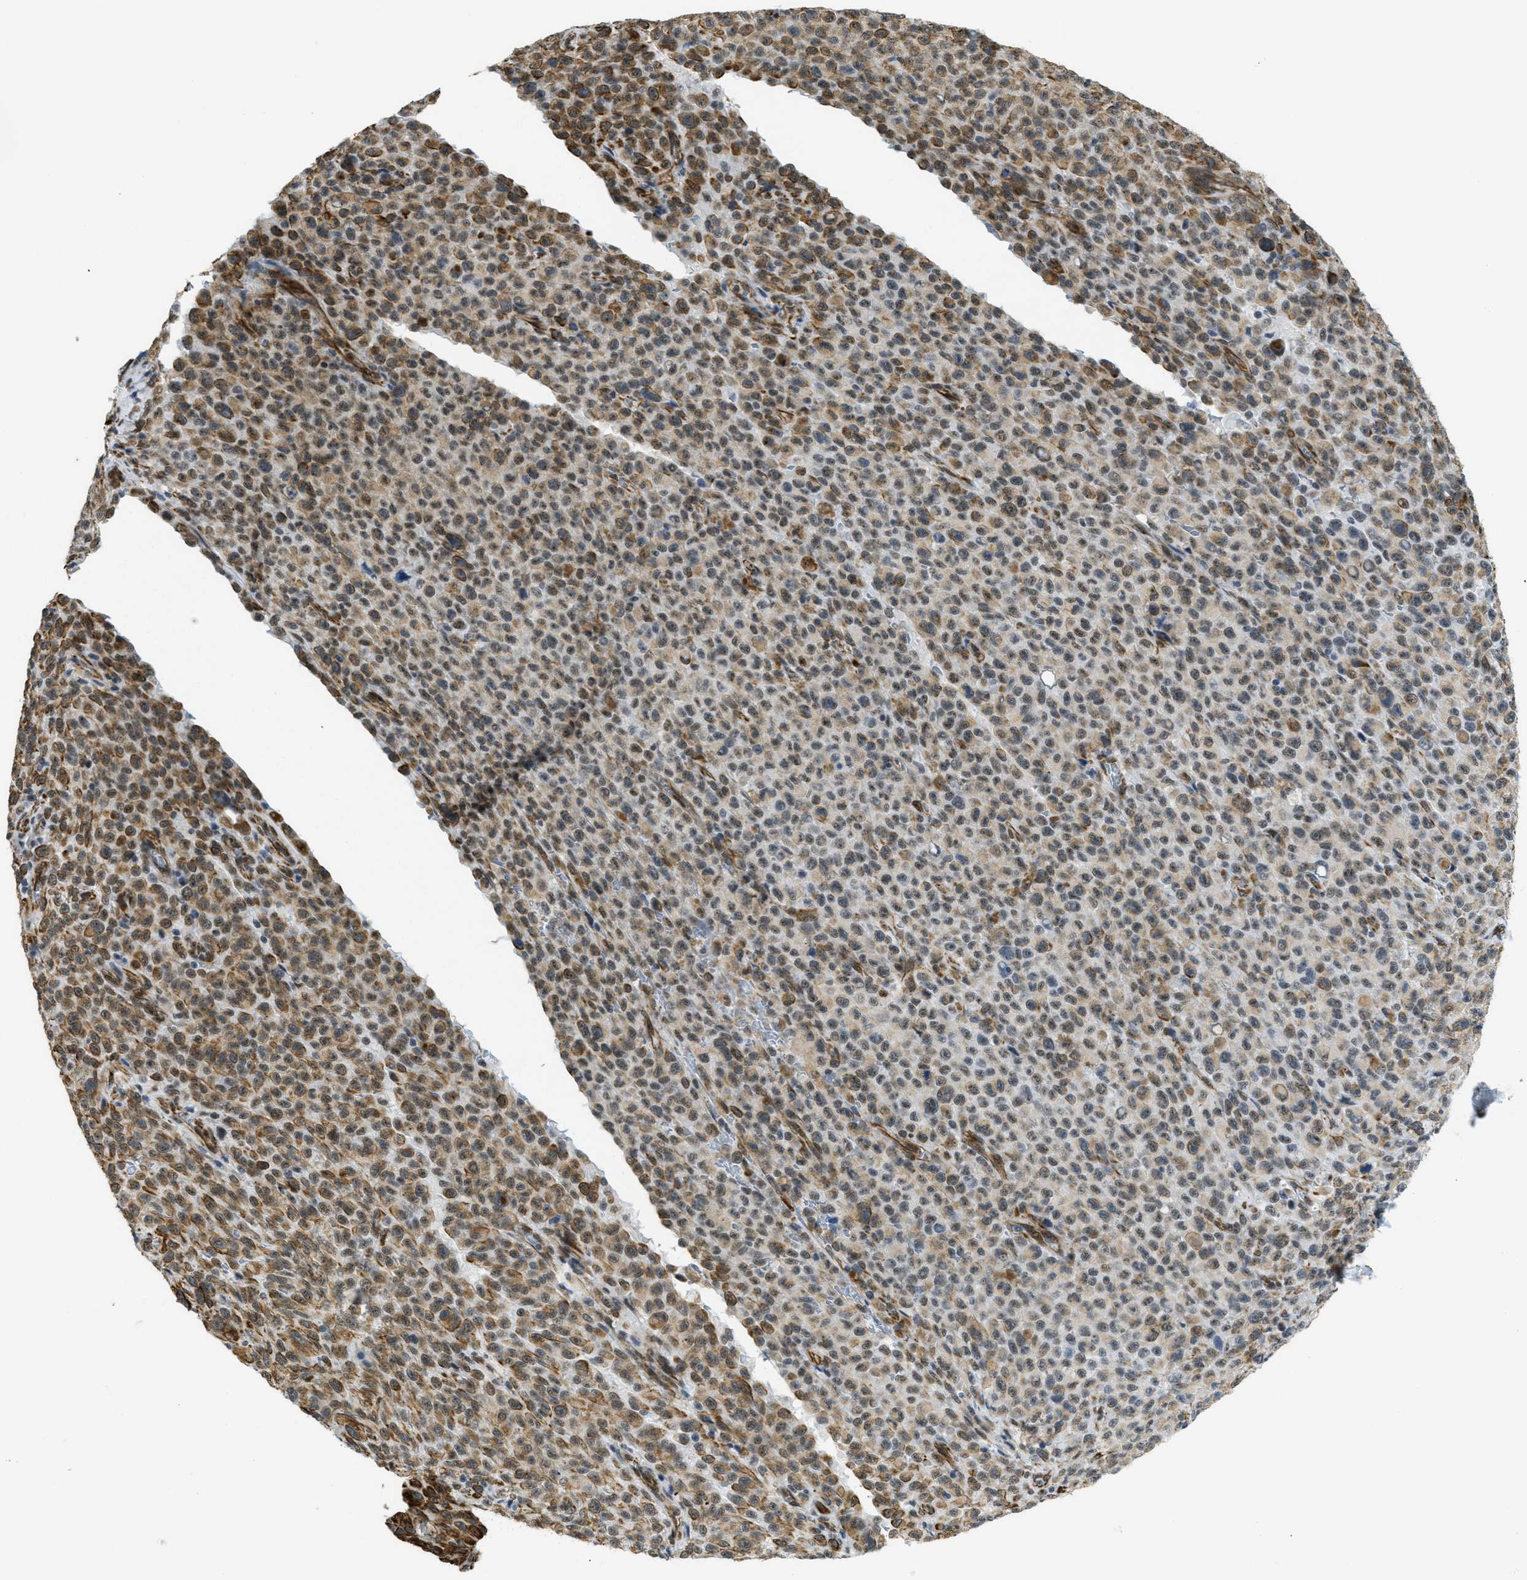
{"staining": {"intensity": "moderate", "quantity": ">75%", "location": "cytoplasmic/membranous"}, "tissue": "melanoma", "cell_type": "Tumor cells", "image_type": "cancer", "snomed": [{"axis": "morphology", "description": "Malignant melanoma, NOS"}, {"axis": "topography", "description": "Skin"}], "caption": "Human malignant melanoma stained for a protein (brown) exhibits moderate cytoplasmic/membranous positive positivity in approximately >75% of tumor cells.", "gene": "LRRC8B", "patient": {"sex": "female", "age": 82}}